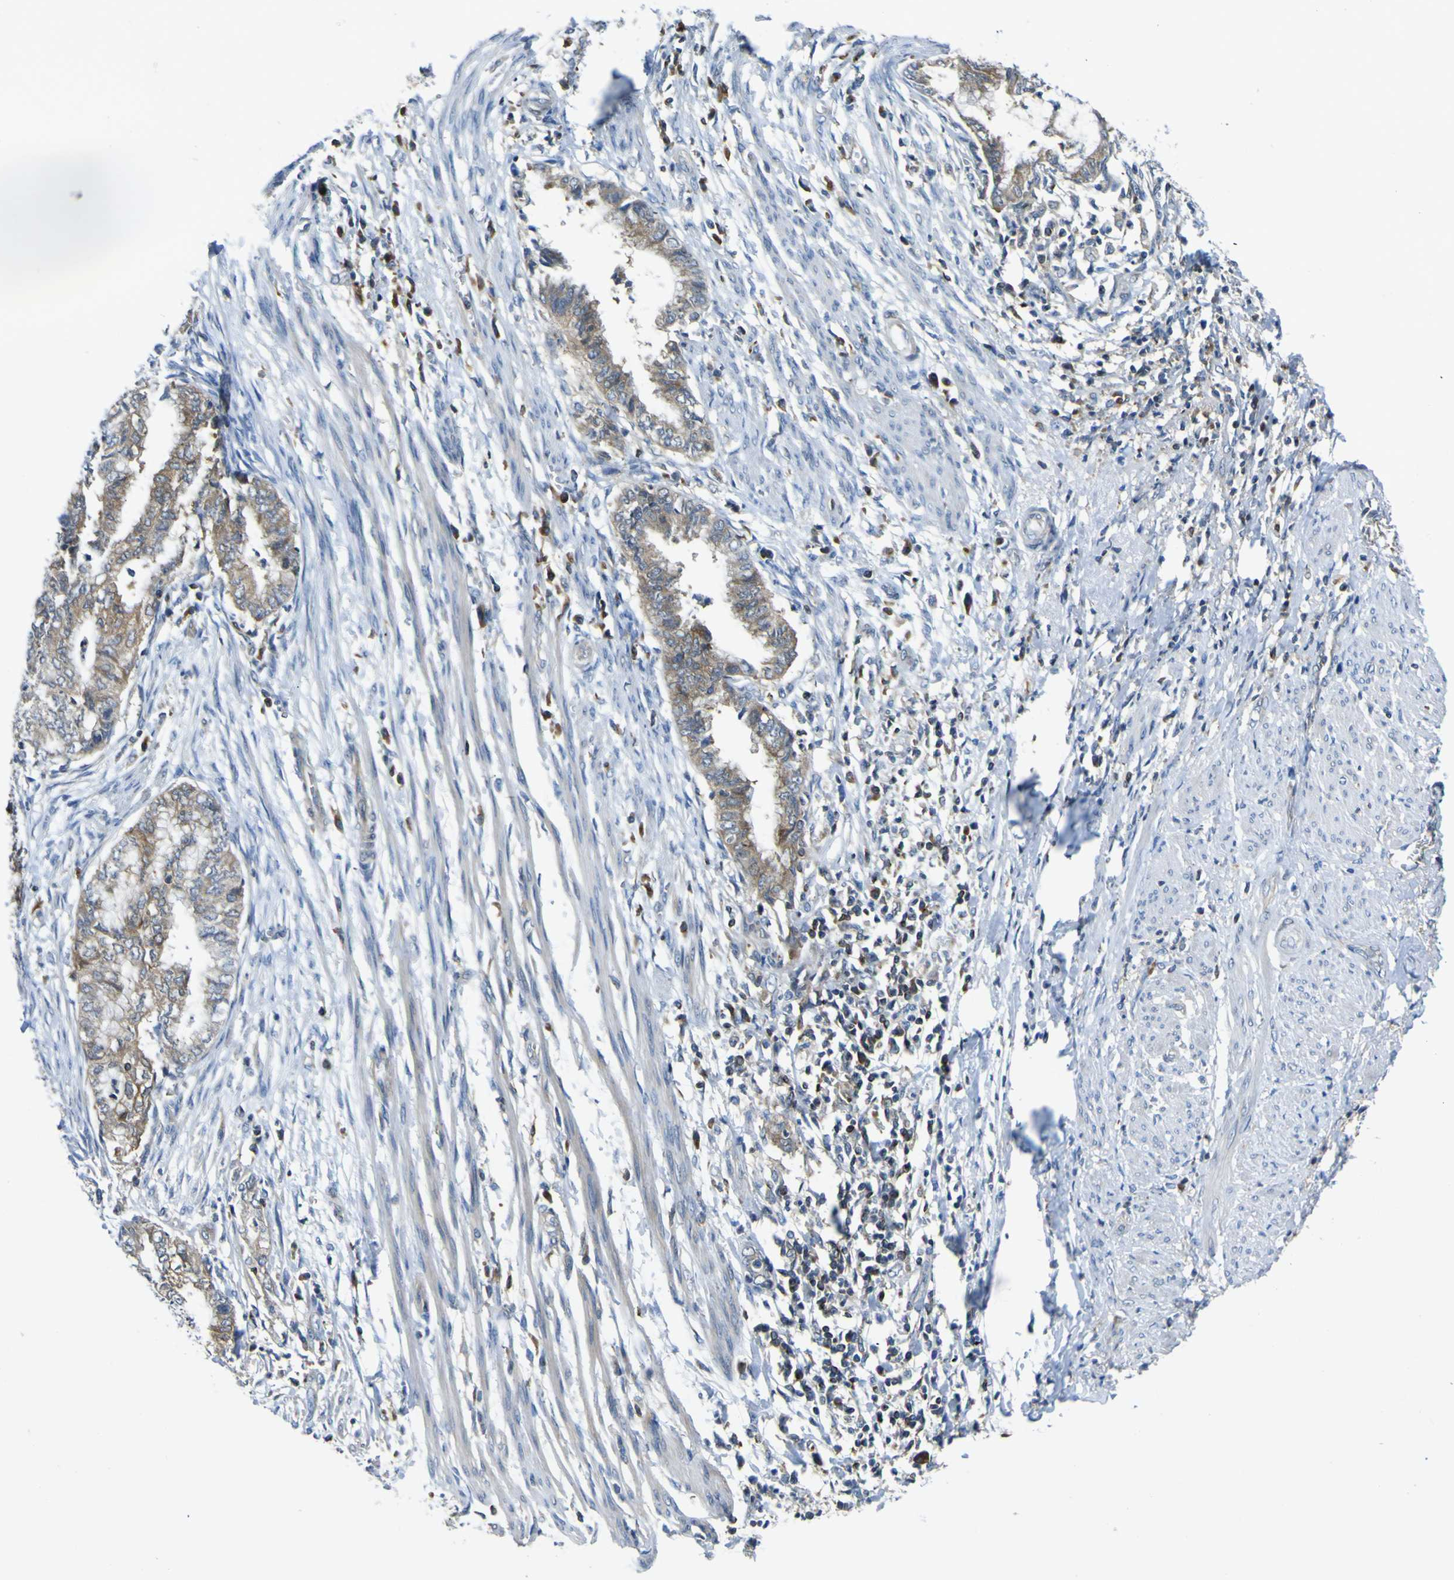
{"staining": {"intensity": "moderate", "quantity": ">75%", "location": "cytoplasmic/membranous"}, "tissue": "endometrial cancer", "cell_type": "Tumor cells", "image_type": "cancer", "snomed": [{"axis": "morphology", "description": "Necrosis, NOS"}, {"axis": "morphology", "description": "Adenocarcinoma, NOS"}, {"axis": "topography", "description": "Endometrium"}], "caption": "Moderate cytoplasmic/membranous protein staining is appreciated in approximately >75% of tumor cells in endometrial cancer. The staining was performed using DAB, with brown indicating positive protein expression. Nuclei are stained blue with hematoxylin.", "gene": "EML2", "patient": {"sex": "female", "age": 79}}